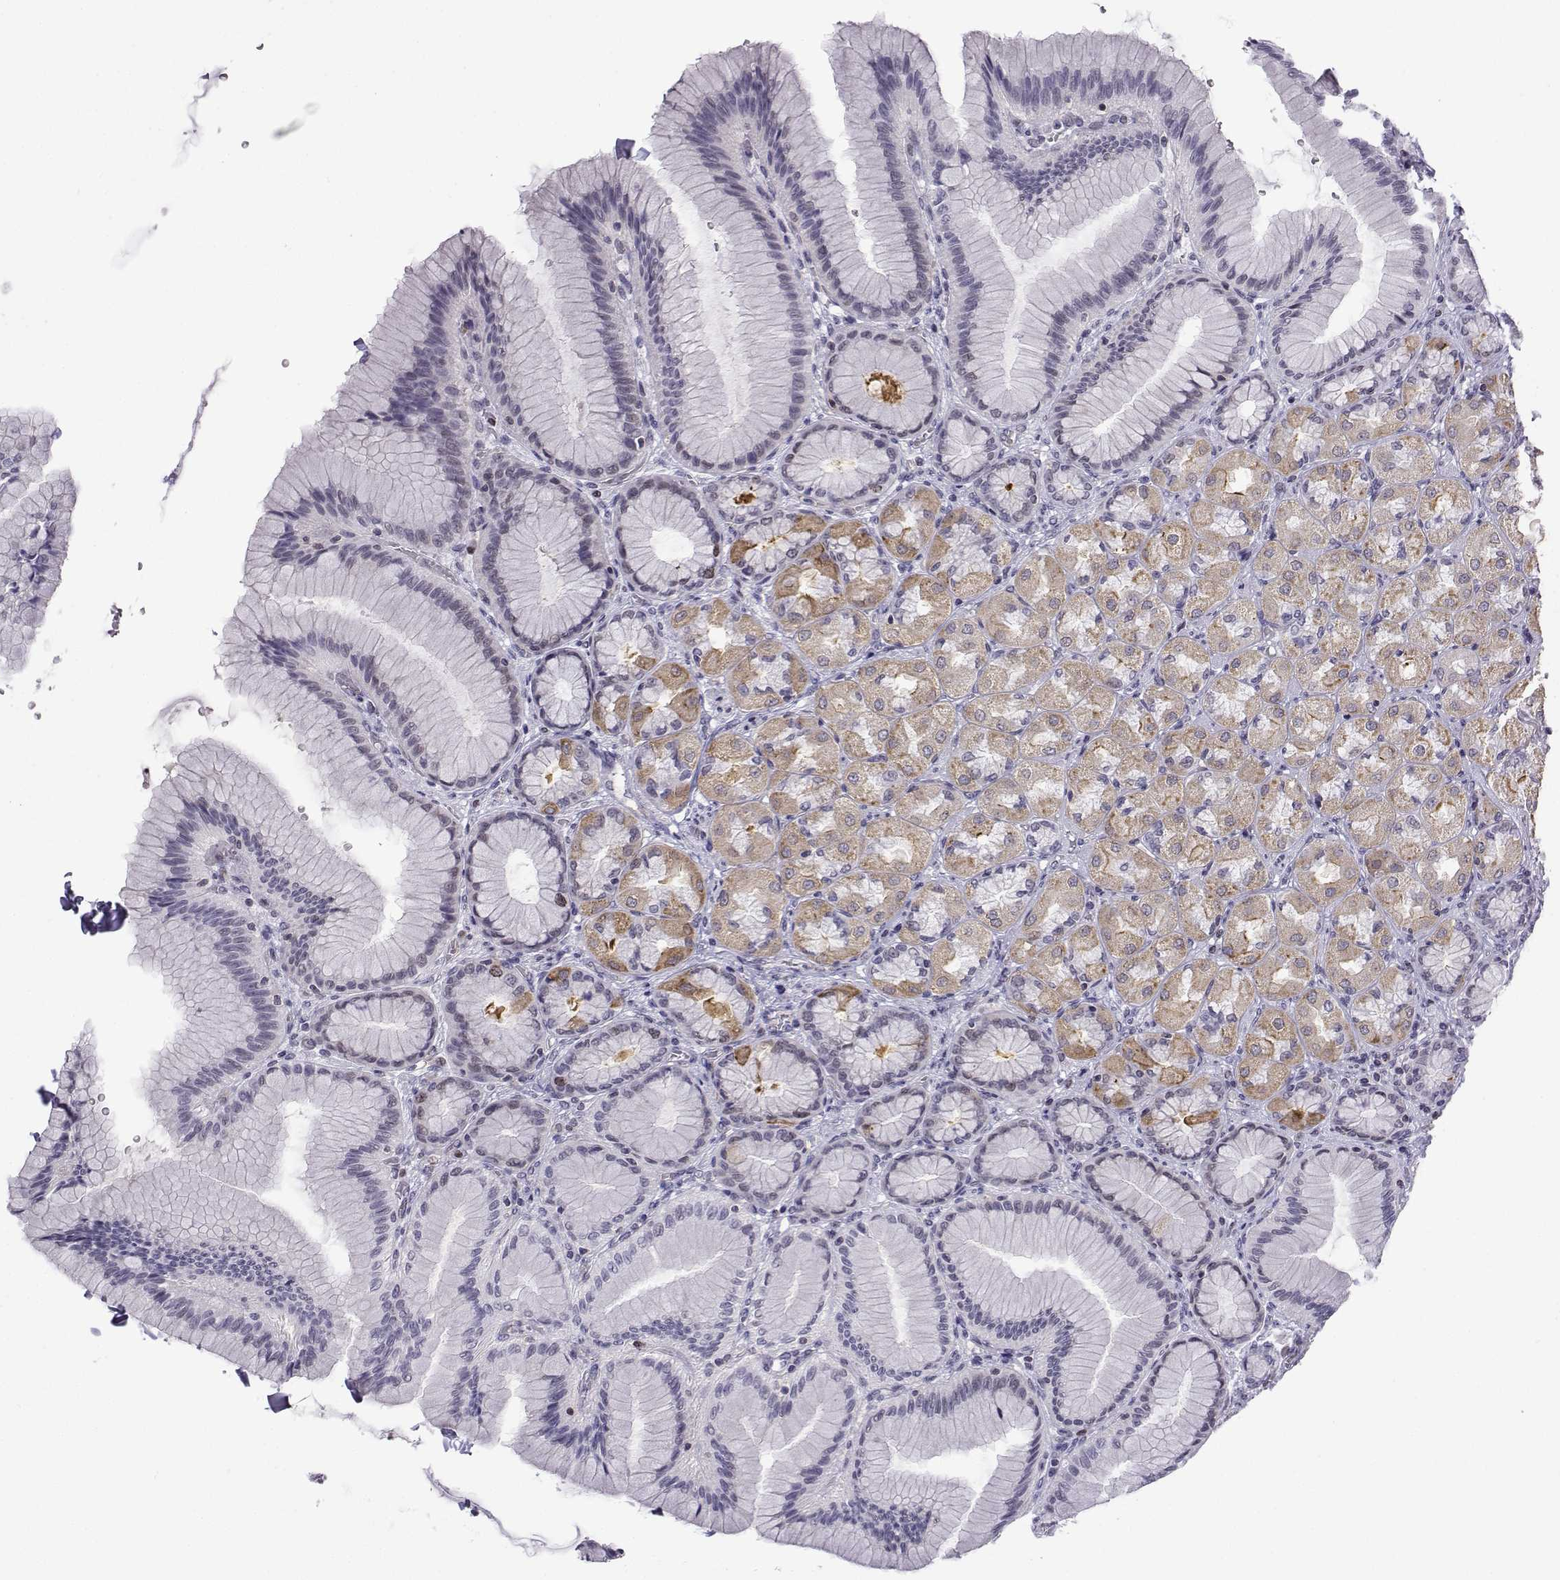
{"staining": {"intensity": "negative", "quantity": "none", "location": "none"}, "tissue": "stomach", "cell_type": "Glandular cells", "image_type": "normal", "snomed": [{"axis": "morphology", "description": "Normal tissue, NOS"}, {"axis": "morphology", "description": "Adenocarcinoma, NOS"}, {"axis": "morphology", "description": "Adenocarcinoma, High grade"}, {"axis": "topography", "description": "Stomach, upper"}, {"axis": "topography", "description": "Stomach"}], "caption": "Glandular cells are negative for protein expression in normal human stomach. (DAB (3,3'-diaminobenzidine) immunohistochemistry (IHC) visualized using brightfield microscopy, high magnification).", "gene": "INCENP", "patient": {"sex": "female", "age": 65}}